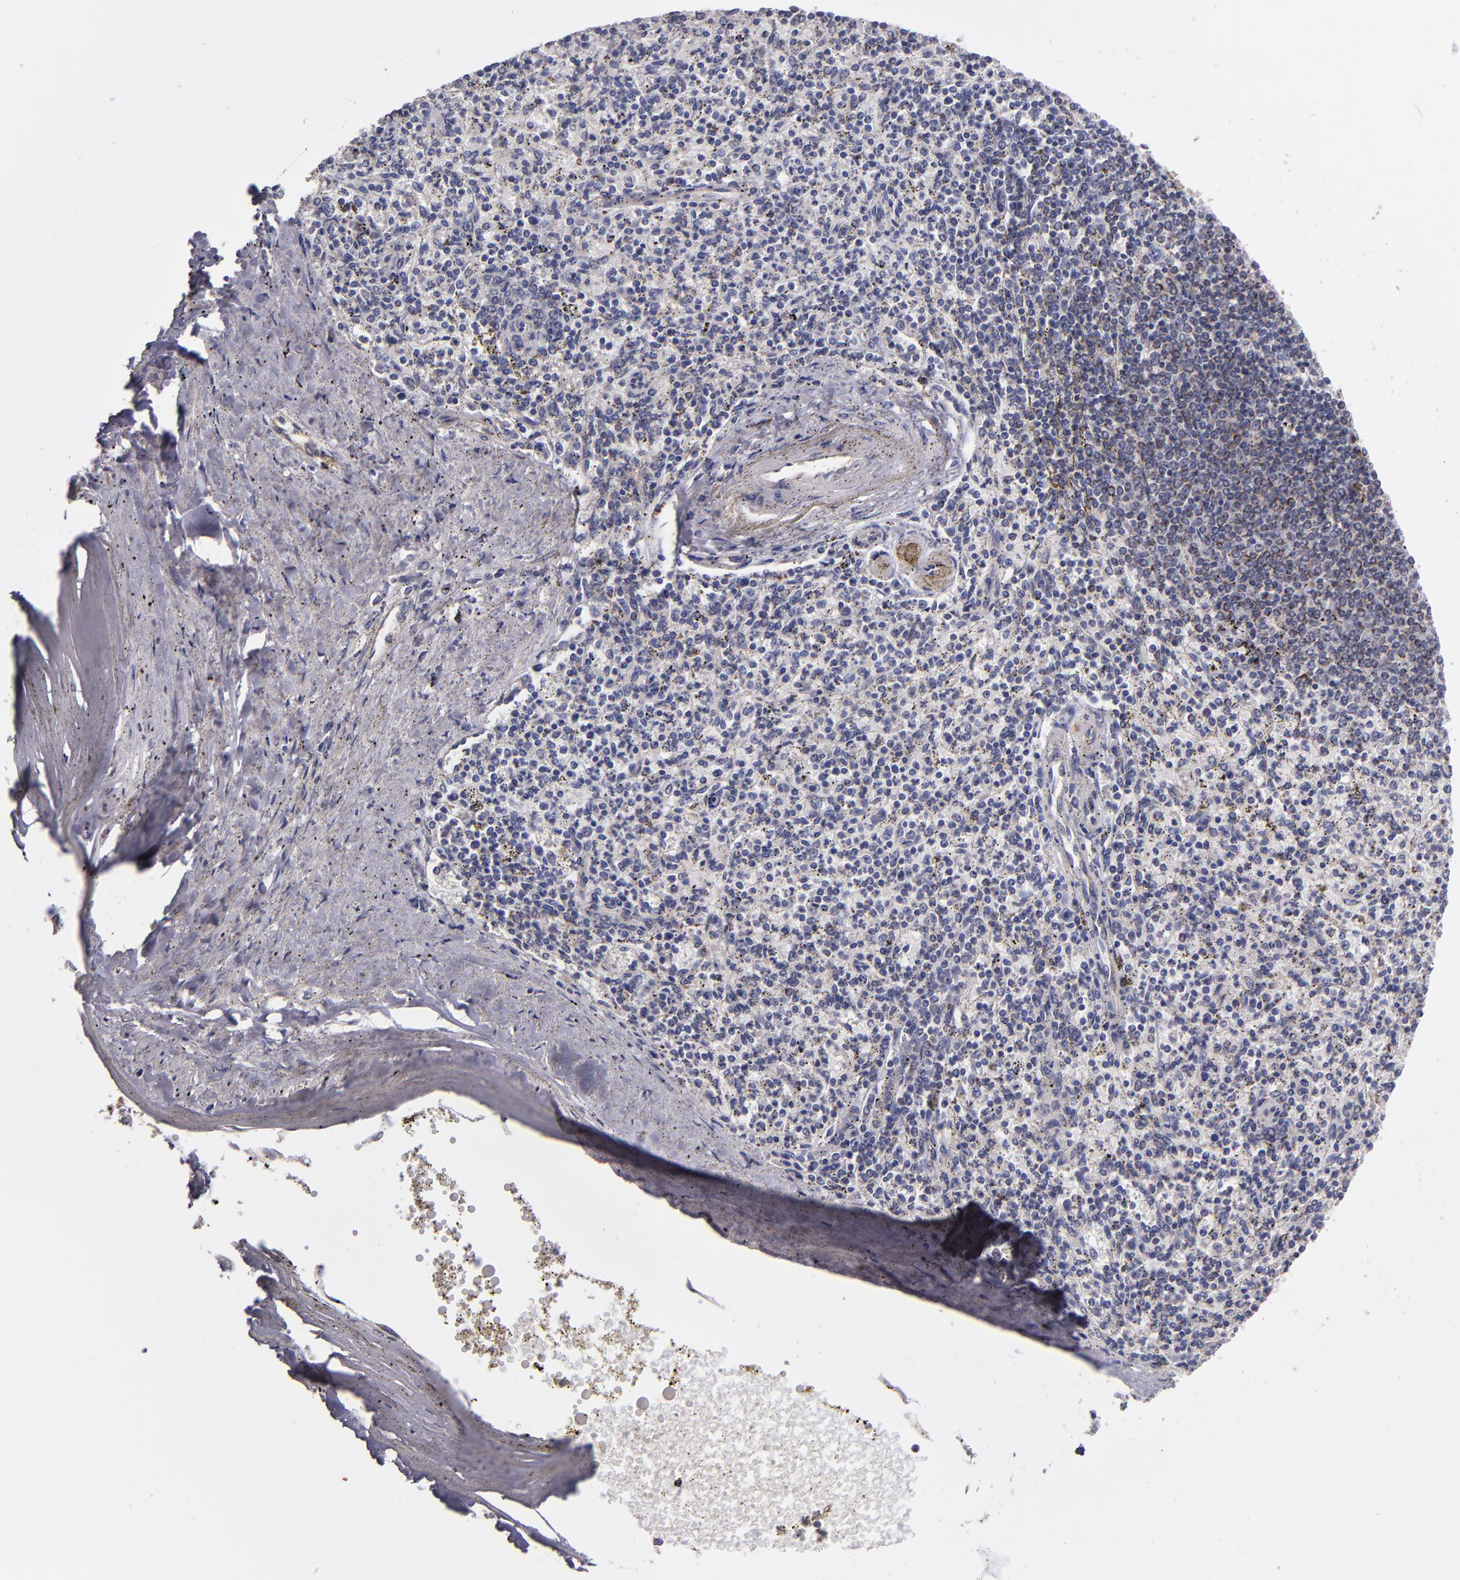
{"staining": {"intensity": "weak", "quantity": "<25%", "location": "cytoplasmic/membranous"}, "tissue": "spleen", "cell_type": "Cells in red pulp", "image_type": "normal", "snomed": [{"axis": "morphology", "description": "Normal tissue, NOS"}, {"axis": "topography", "description": "Spleen"}], "caption": "Image shows no significant protein staining in cells in red pulp of benign spleen. (Stains: DAB immunohistochemistry with hematoxylin counter stain, Microscopy: brightfield microscopy at high magnification).", "gene": "CLTA", "patient": {"sex": "male", "age": 72}}